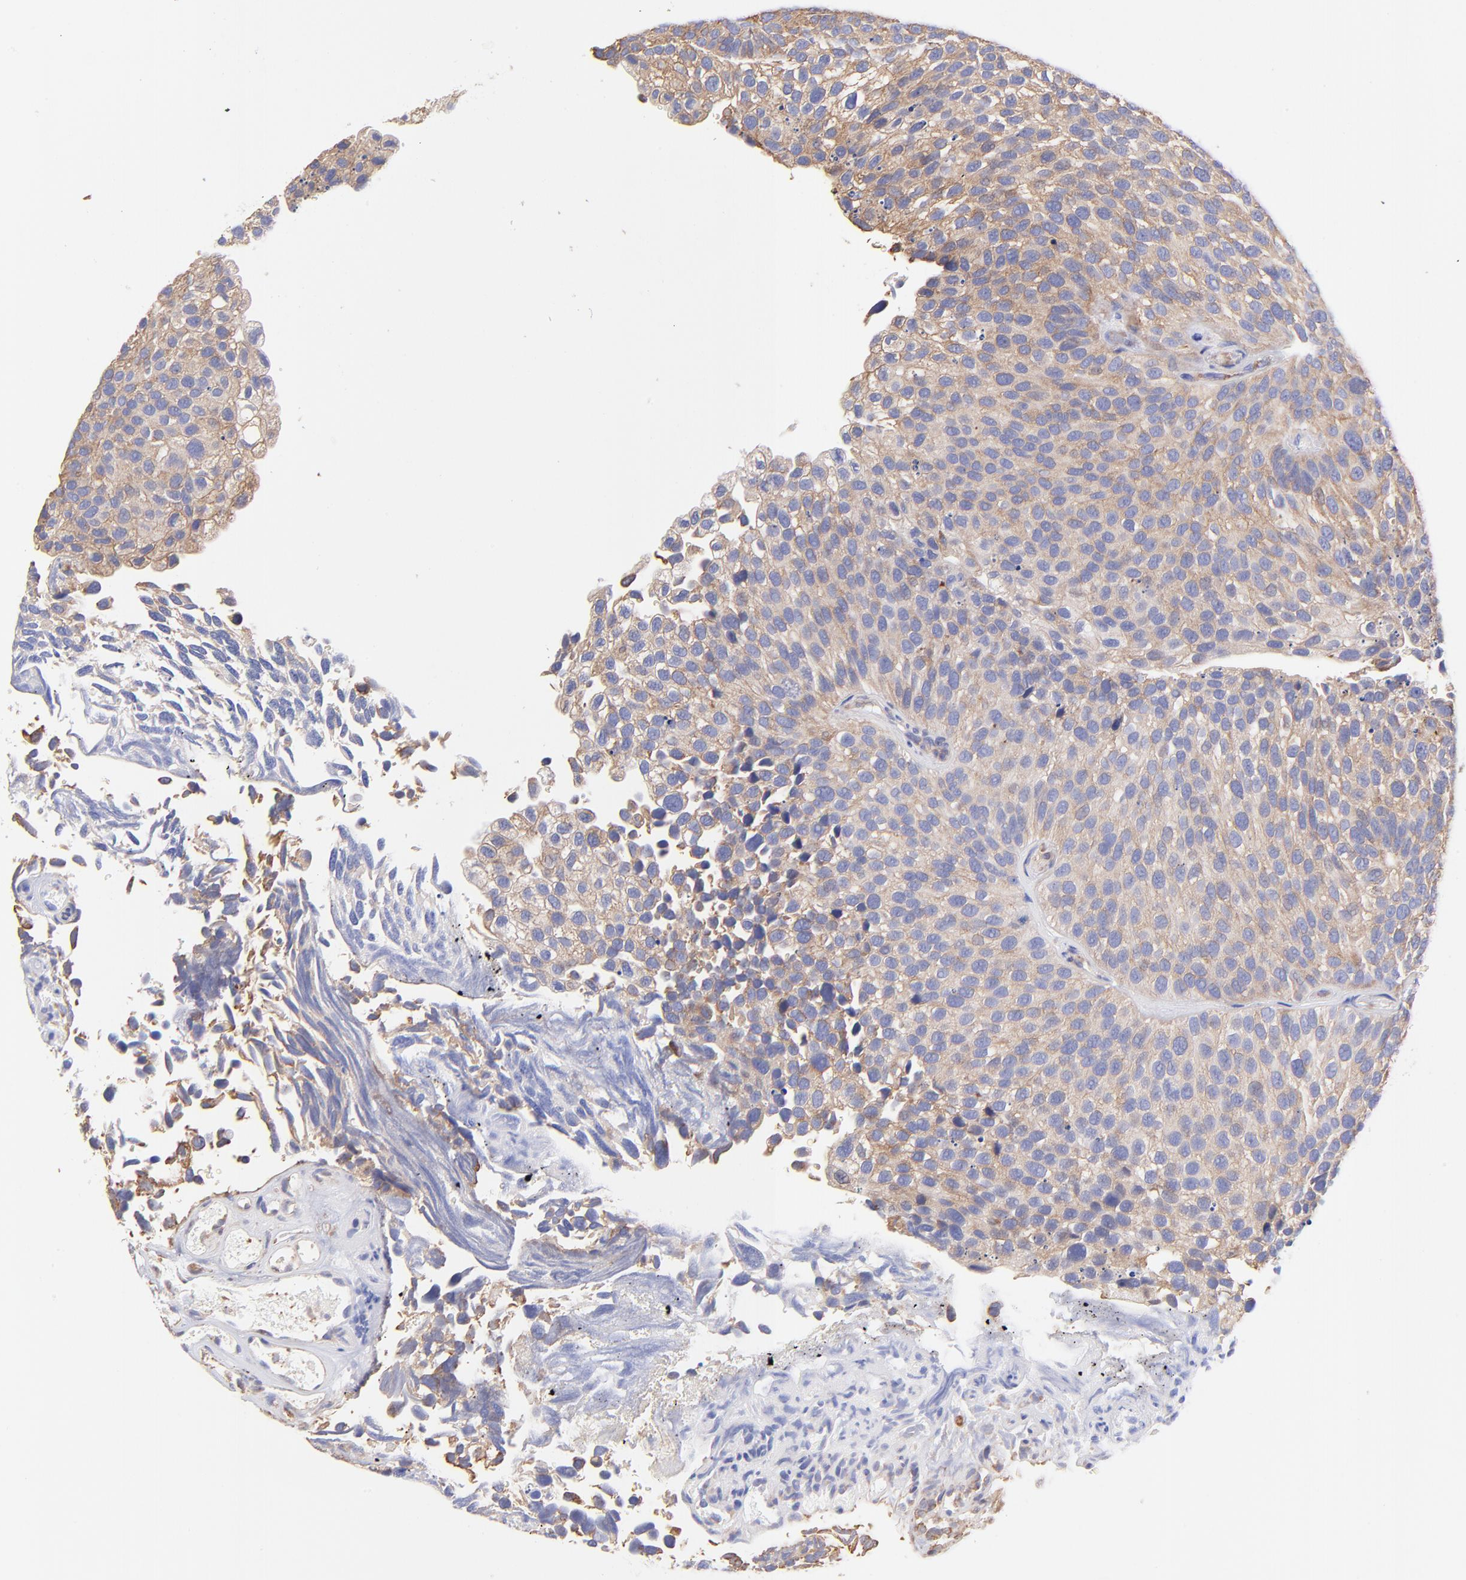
{"staining": {"intensity": "moderate", "quantity": ">75%", "location": "cytoplasmic/membranous"}, "tissue": "urothelial cancer", "cell_type": "Tumor cells", "image_type": "cancer", "snomed": [{"axis": "morphology", "description": "Urothelial carcinoma, High grade"}, {"axis": "topography", "description": "Urinary bladder"}], "caption": "An IHC micrograph of neoplastic tissue is shown. Protein staining in brown shows moderate cytoplasmic/membranous positivity in urothelial cancer within tumor cells.", "gene": "RPL30", "patient": {"sex": "male", "age": 72}}